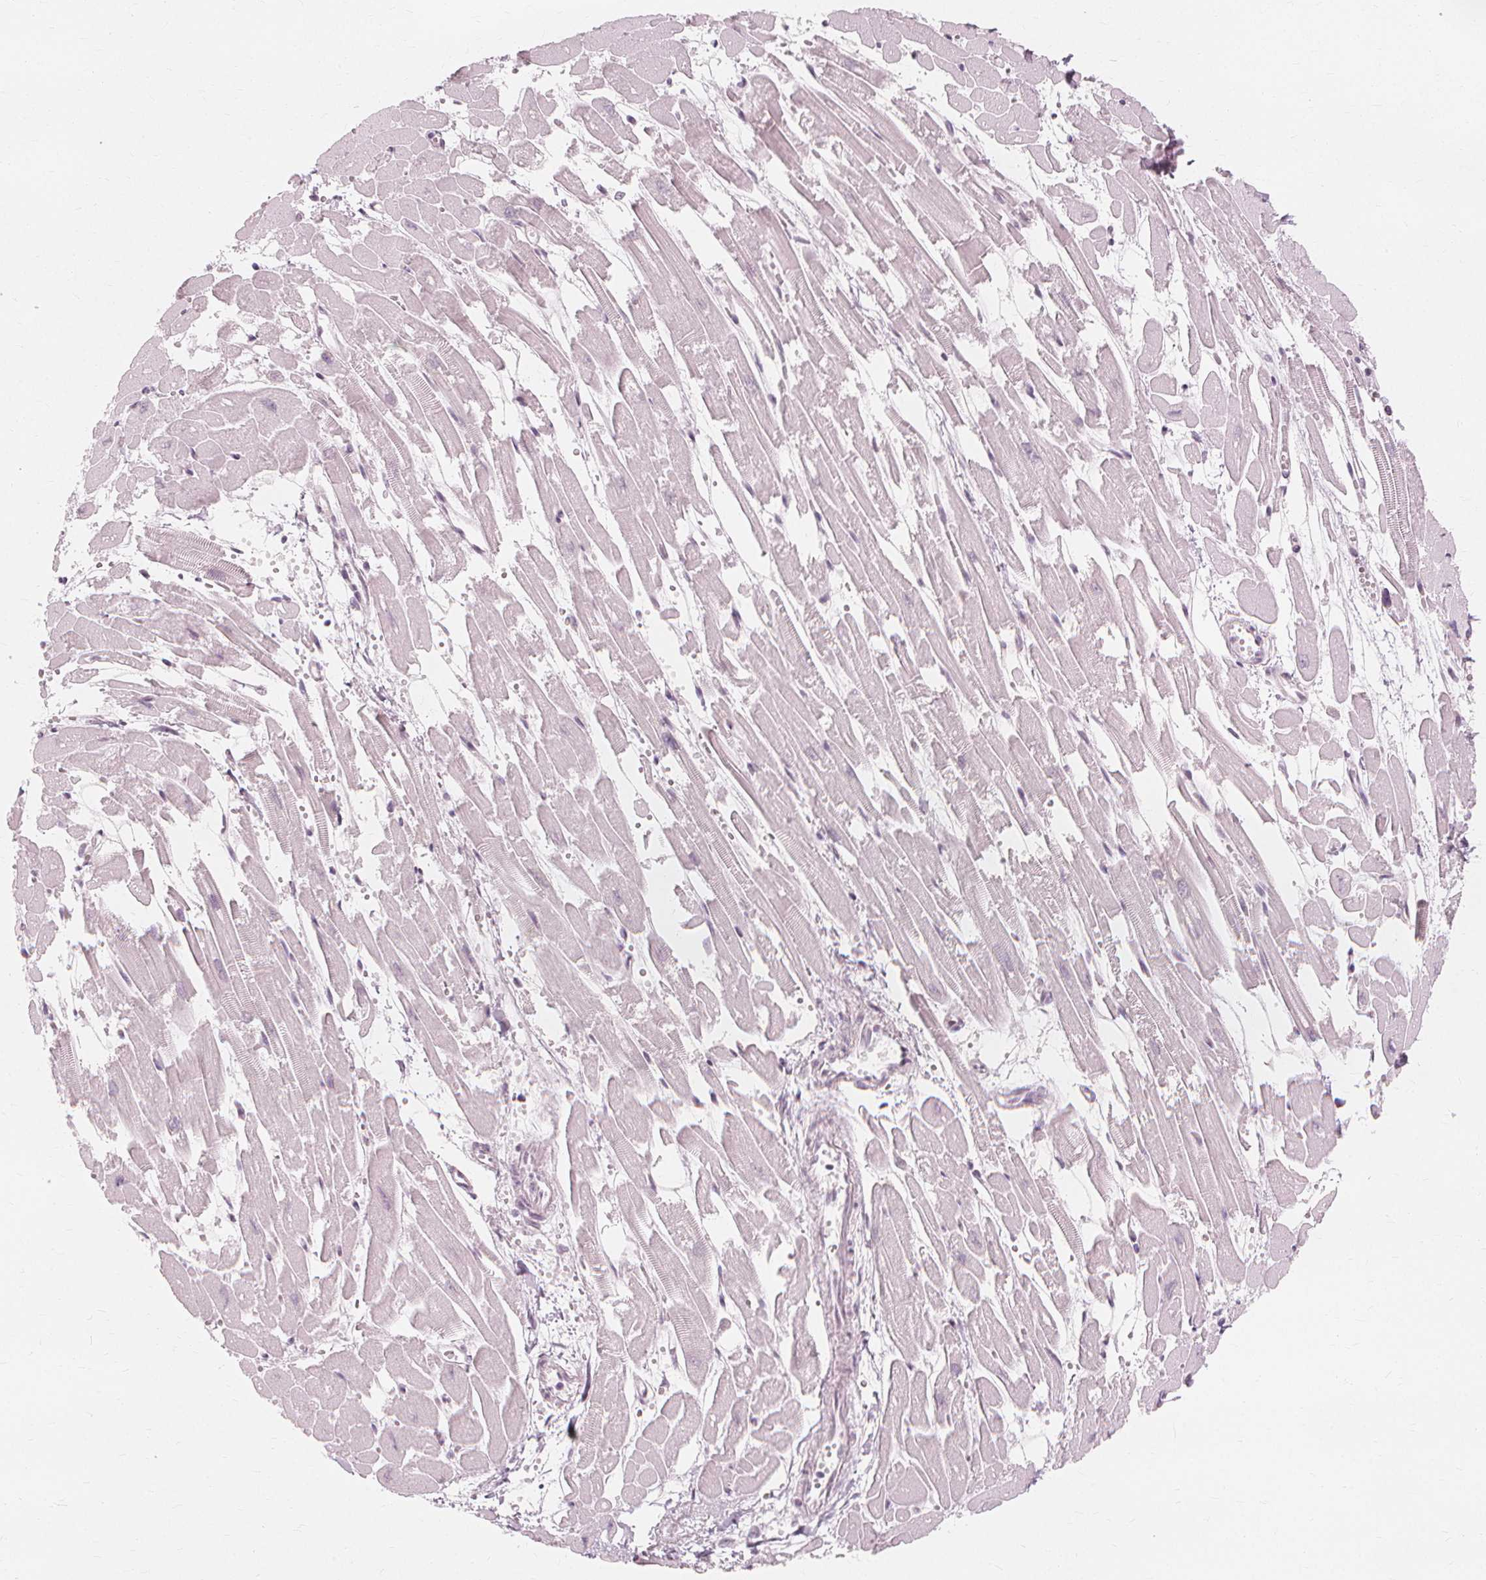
{"staining": {"intensity": "negative", "quantity": "none", "location": "none"}, "tissue": "heart muscle", "cell_type": "Cardiomyocytes", "image_type": "normal", "snomed": [{"axis": "morphology", "description": "Normal tissue, NOS"}, {"axis": "topography", "description": "Heart"}], "caption": "An immunohistochemistry (IHC) photomicrograph of normal heart muscle is shown. There is no staining in cardiomyocytes of heart muscle.", "gene": "NXPE1", "patient": {"sex": "female", "age": 52}}